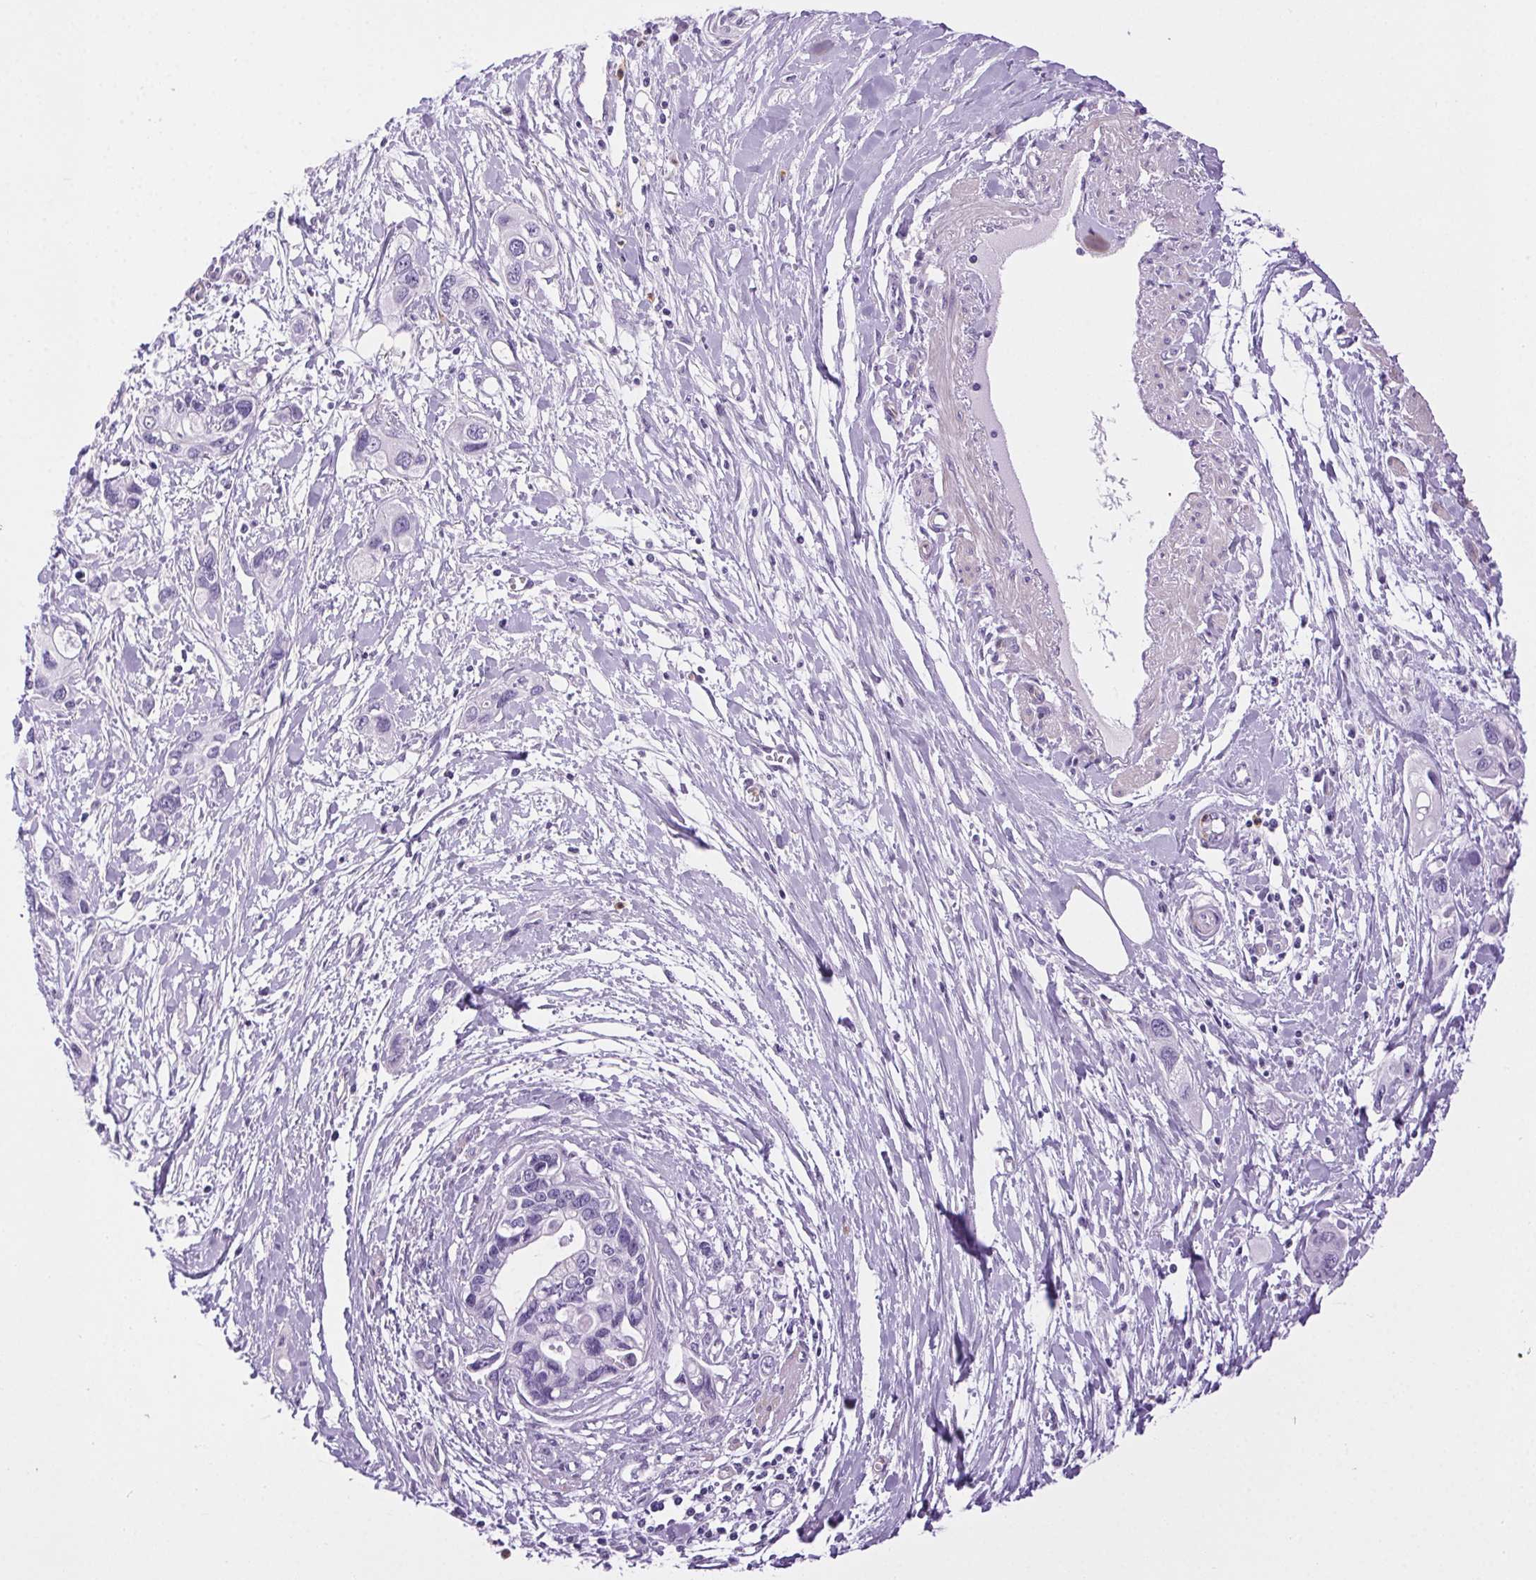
{"staining": {"intensity": "negative", "quantity": "none", "location": "none"}, "tissue": "pancreatic cancer", "cell_type": "Tumor cells", "image_type": "cancer", "snomed": [{"axis": "morphology", "description": "Adenocarcinoma, NOS"}, {"axis": "topography", "description": "Pancreas"}], "caption": "Tumor cells are negative for brown protein staining in pancreatic adenocarcinoma.", "gene": "SHCBP1L", "patient": {"sex": "male", "age": 60}}